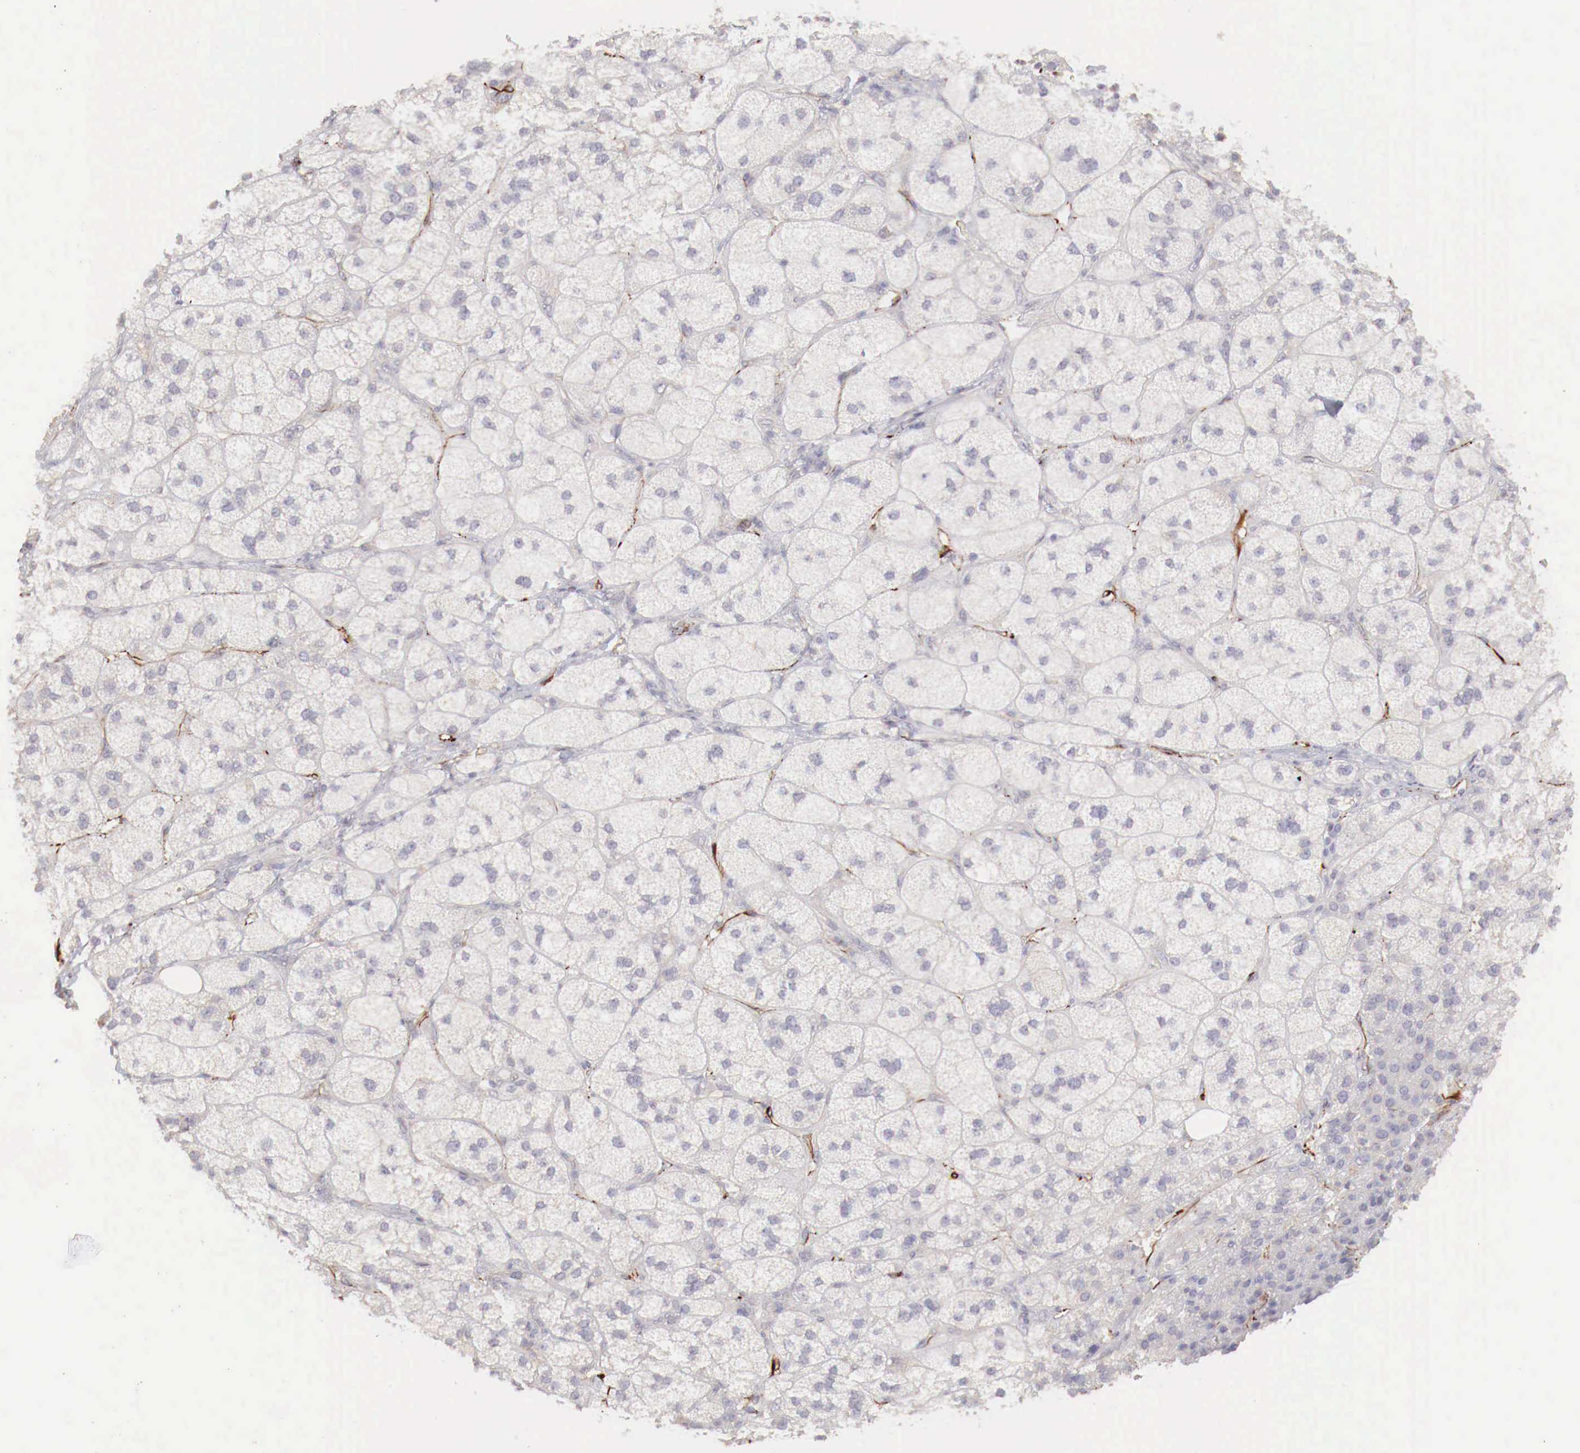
{"staining": {"intensity": "negative", "quantity": "none", "location": "none"}, "tissue": "adrenal gland", "cell_type": "Glandular cells", "image_type": "normal", "snomed": [{"axis": "morphology", "description": "Normal tissue, NOS"}, {"axis": "topography", "description": "Adrenal gland"}], "caption": "This is an IHC micrograph of normal adrenal gland. There is no expression in glandular cells.", "gene": "WT1", "patient": {"sex": "female", "age": 60}}